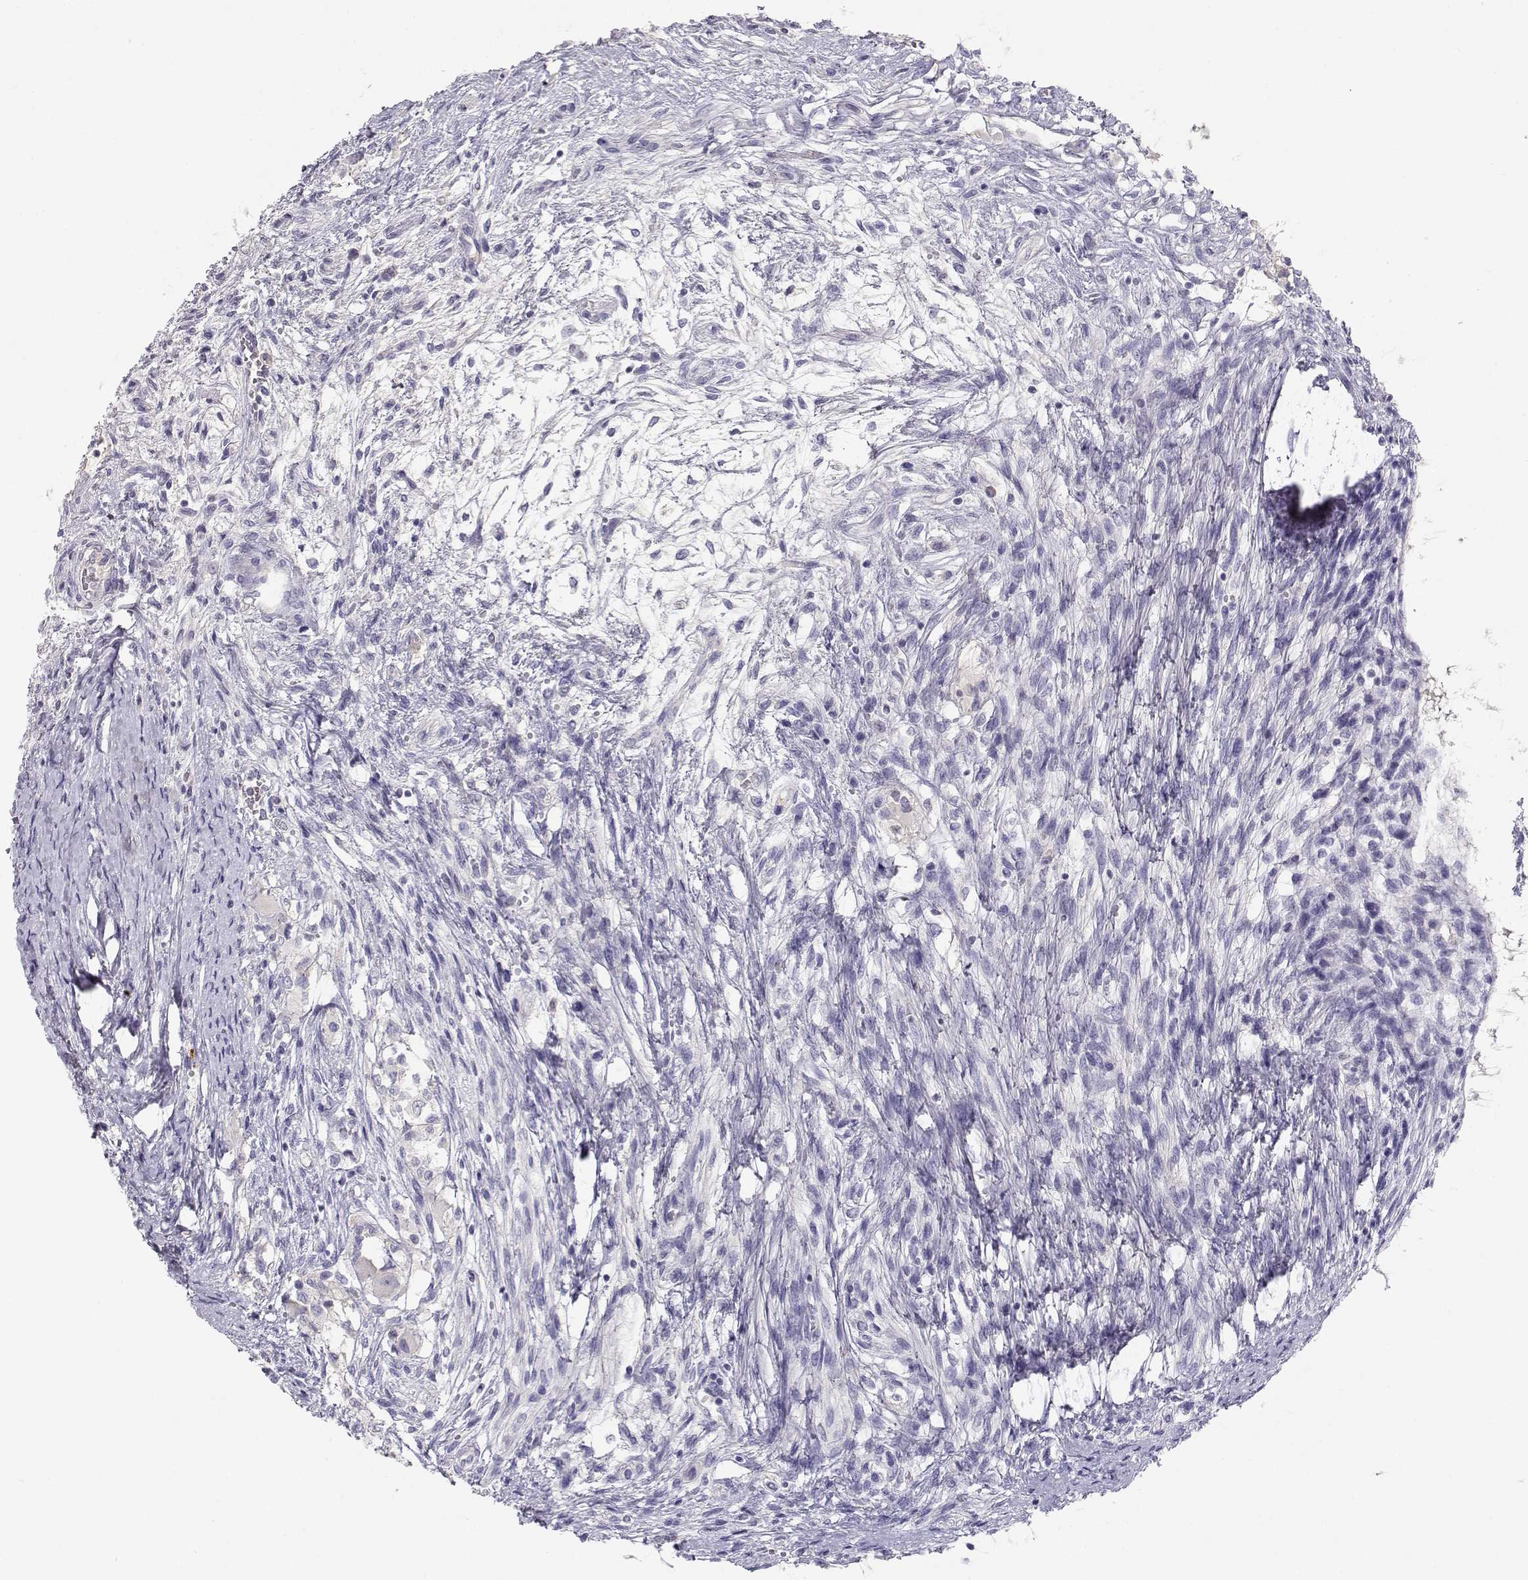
{"staining": {"intensity": "weak", "quantity": "<25%", "location": "cytoplasmic/membranous"}, "tissue": "testis cancer", "cell_type": "Tumor cells", "image_type": "cancer", "snomed": [{"axis": "morphology", "description": "Carcinoma, Embryonal, NOS"}, {"axis": "topography", "description": "Testis"}], "caption": "Tumor cells are negative for protein expression in human embryonal carcinoma (testis).", "gene": "GPR174", "patient": {"sex": "male", "age": 37}}